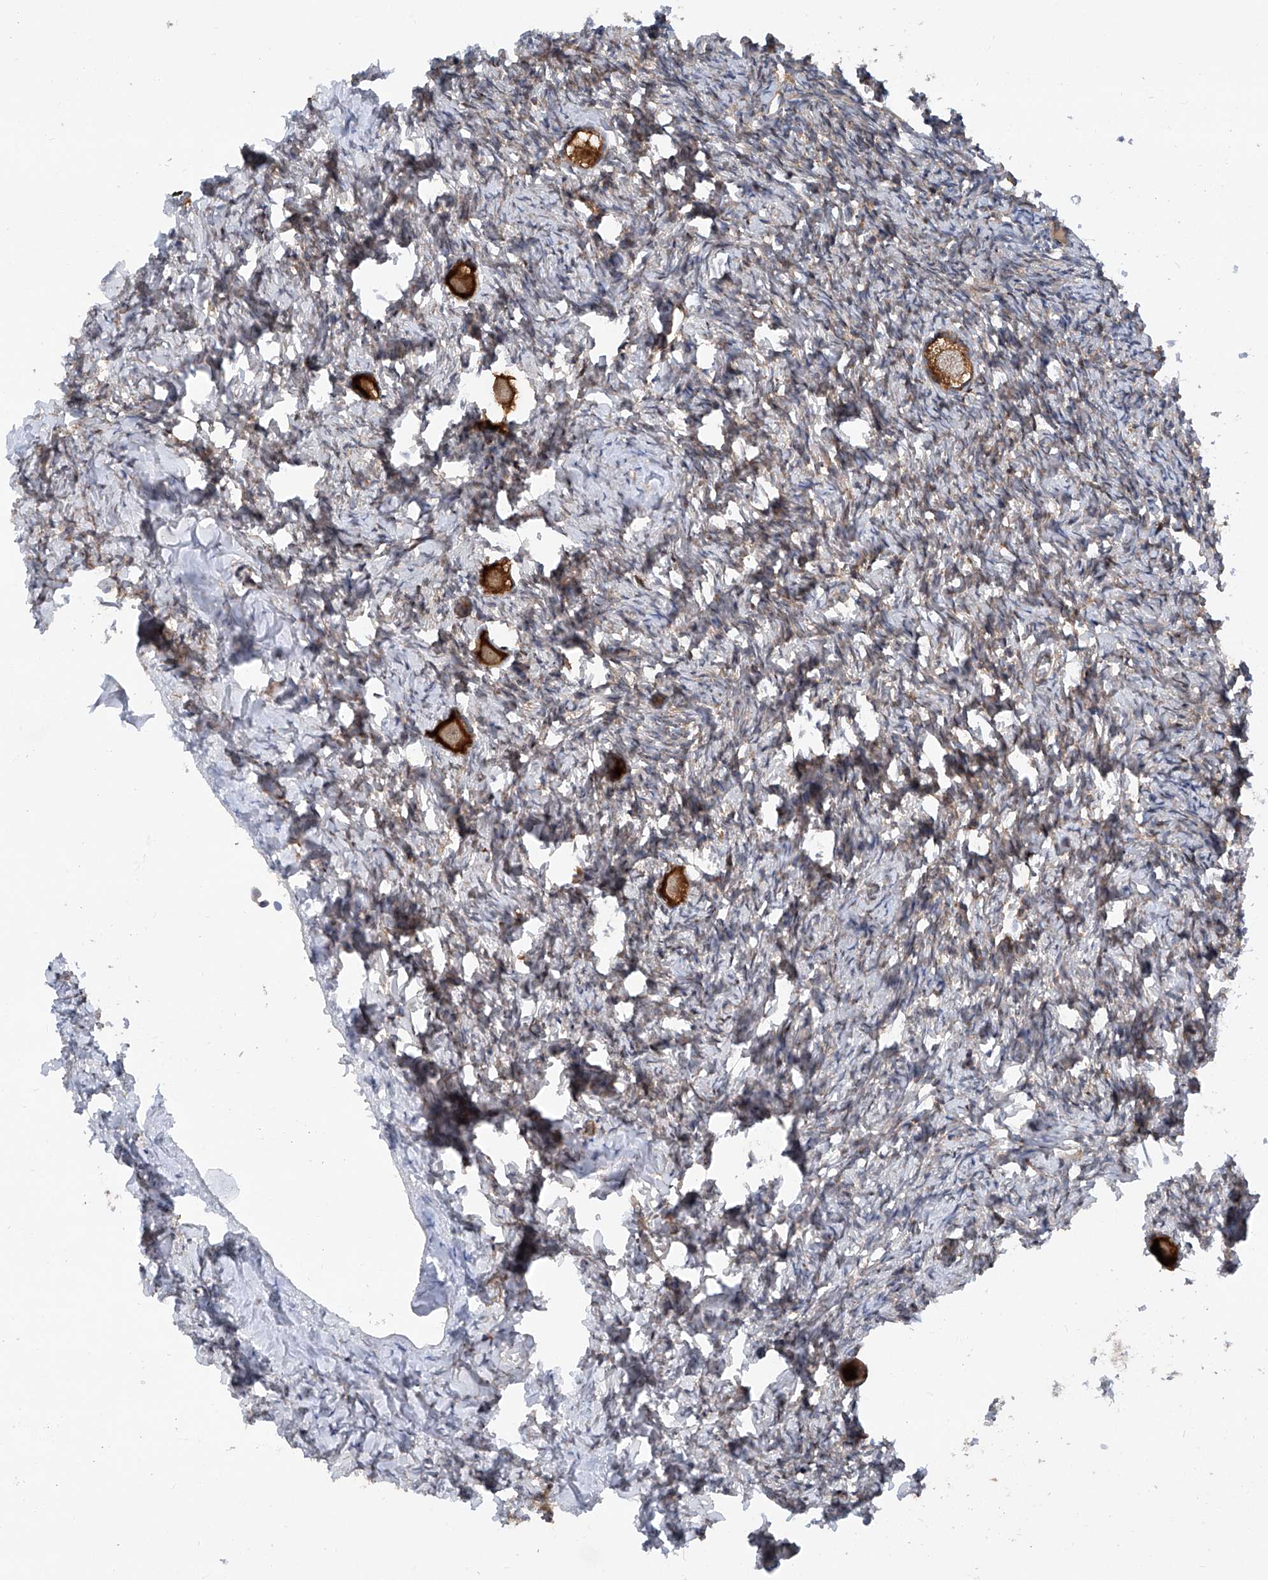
{"staining": {"intensity": "strong", "quantity": ">75%", "location": "cytoplasmic/membranous"}, "tissue": "ovary", "cell_type": "Follicle cells", "image_type": "normal", "snomed": [{"axis": "morphology", "description": "Normal tissue, NOS"}, {"axis": "topography", "description": "Ovary"}], "caption": "The image demonstrates immunohistochemical staining of unremarkable ovary. There is strong cytoplasmic/membranous expression is present in approximately >75% of follicle cells. The staining is performed using DAB brown chromogen to label protein expression. The nuclei are counter-stained blue using hematoxylin.", "gene": "SMAP1", "patient": {"sex": "female", "age": 27}}